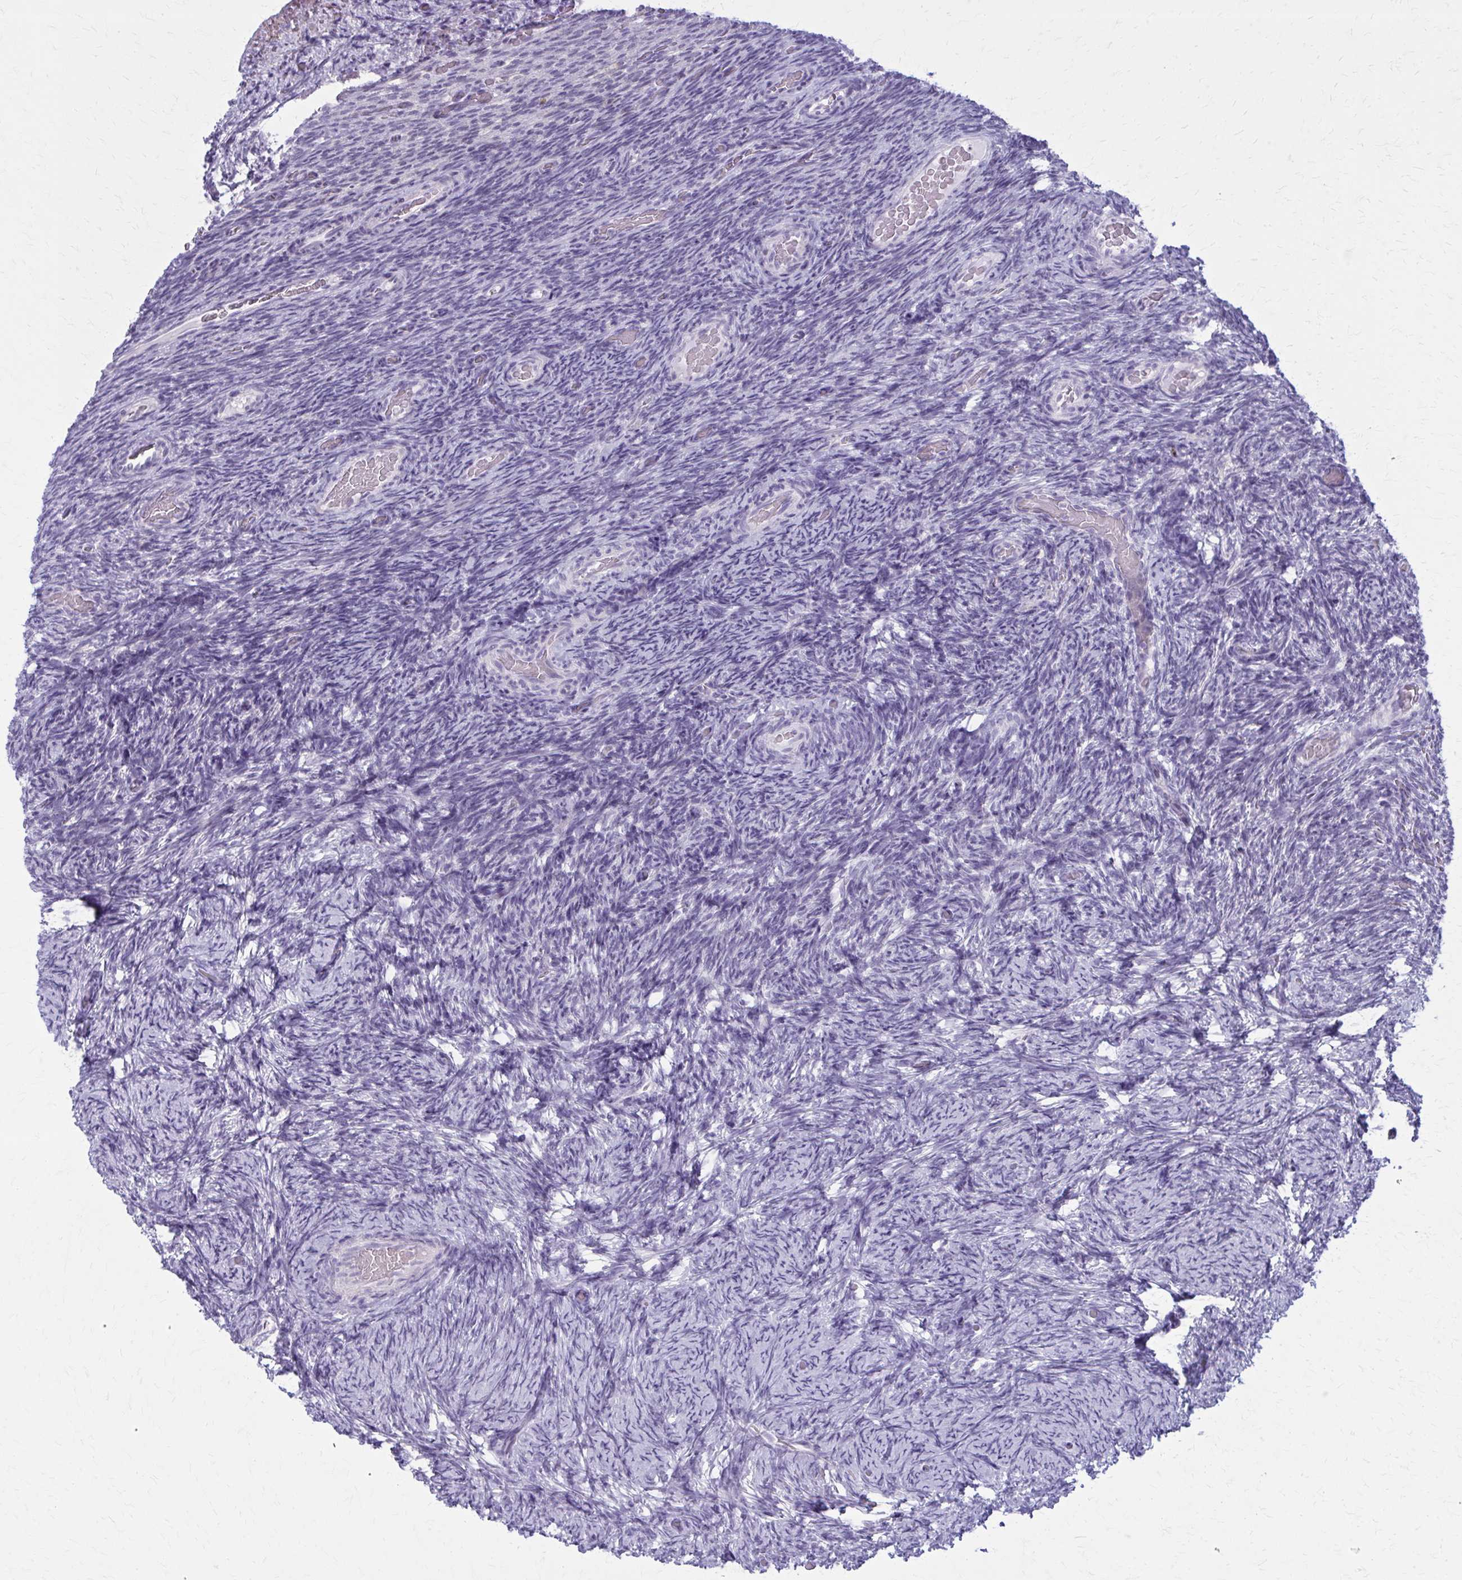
{"staining": {"intensity": "negative", "quantity": "none", "location": "none"}, "tissue": "ovary", "cell_type": "Ovarian stroma cells", "image_type": "normal", "snomed": [{"axis": "morphology", "description": "Normal tissue, NOS"}, {"axis": "topography", "description": "Ovary"}], "caption": "This is an IHC histopathology image of unremarkable human ovary. There is no positivity in ovarian stroma cells.", "gene": "CD38", "patient": {"sex": "female", "age": 34}}